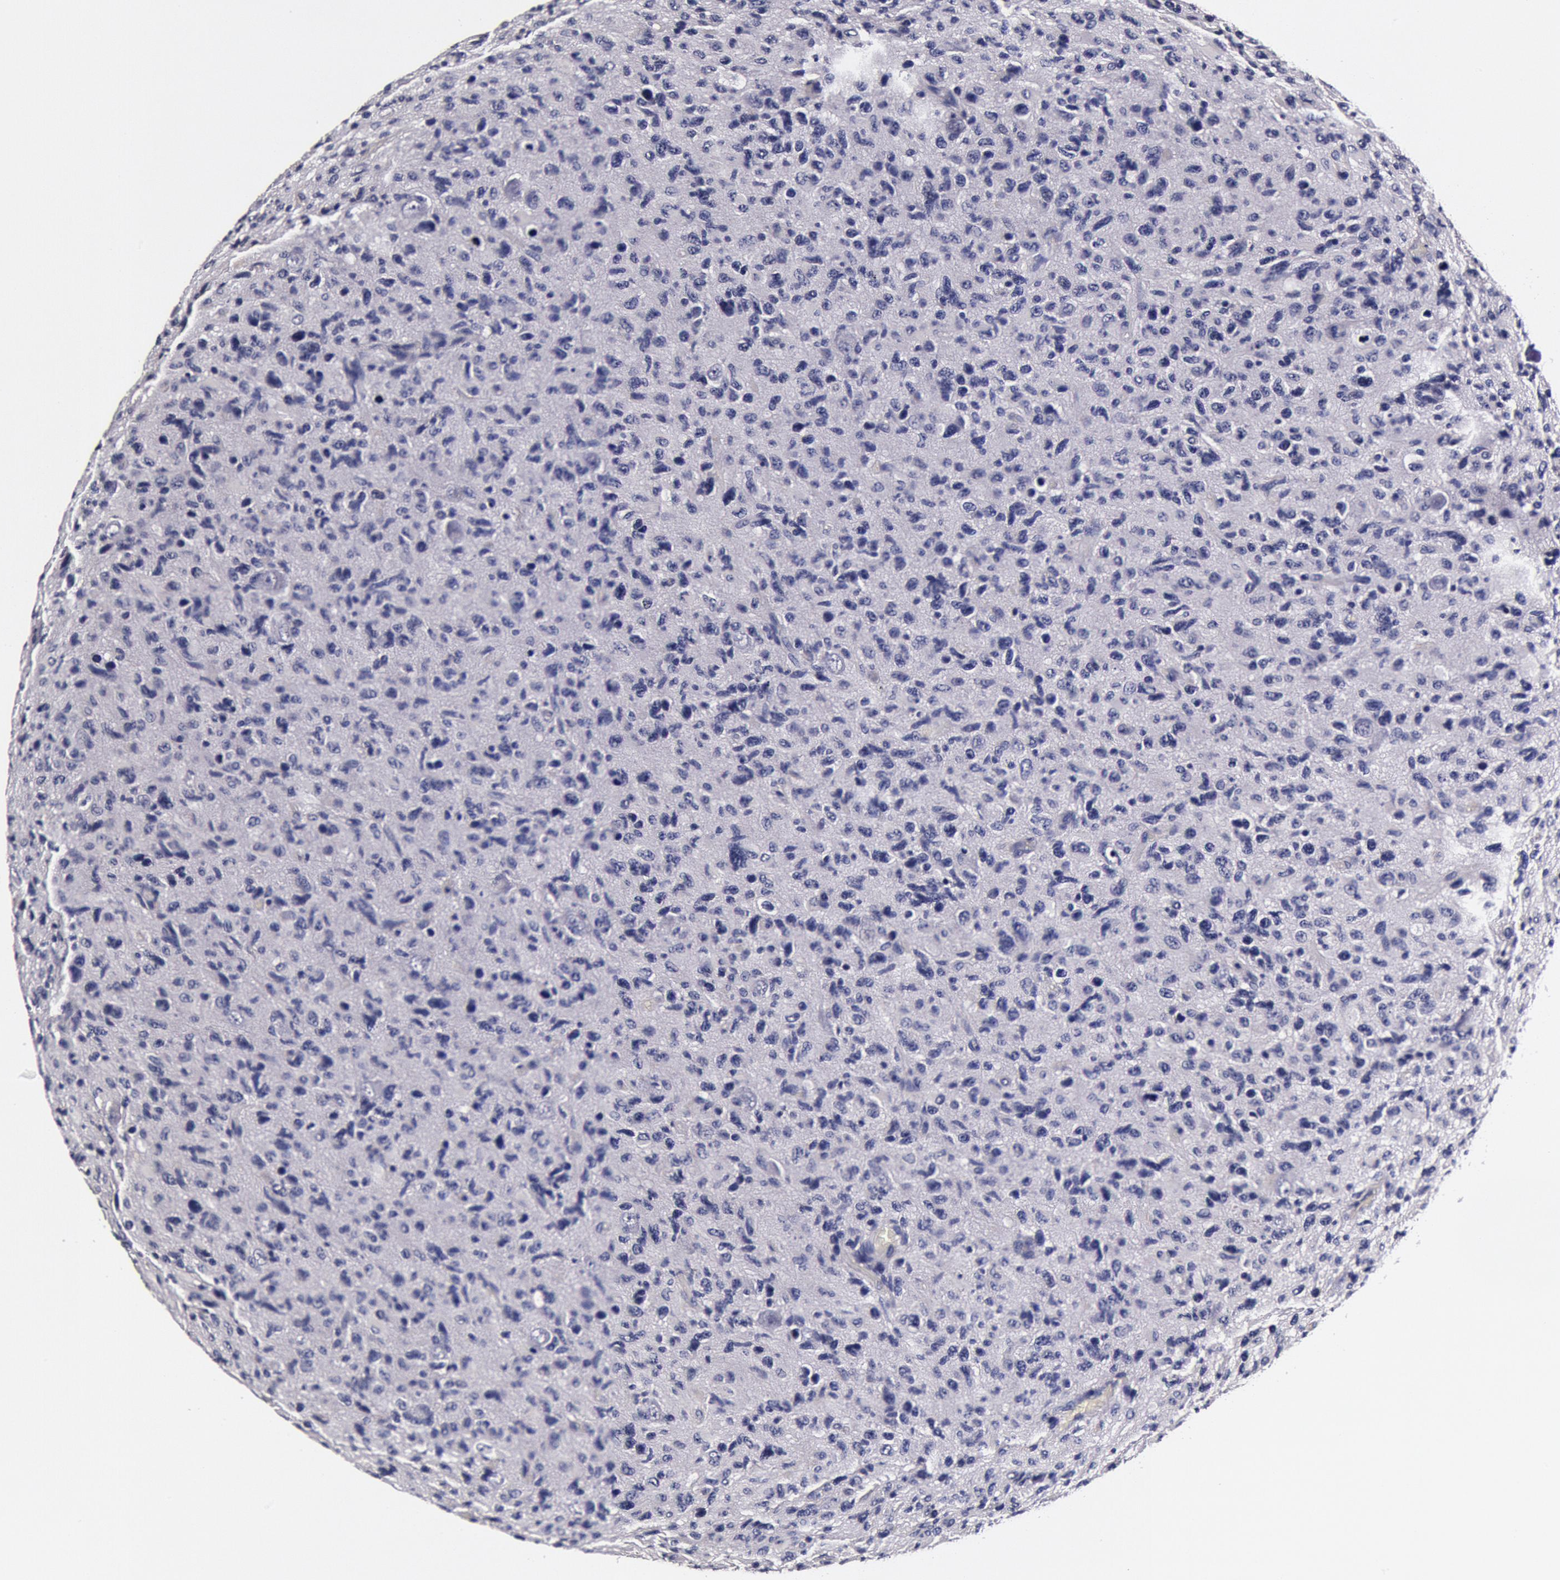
{"staining": {"intensity": "negative", "quantity": "none", "location": "none"}, "tissue": "glioma", "cell_type": "Tumor cells", "image_type": "cancer", "snomed": [{"axis": "morphology", "description": "Glioma, malignant, High grade"}, {"axis": "topography", "description": "Brain"}], "caption": "Protein analysis of glioma shows no significant staining in tumor cells. (Brightfield microscopy of DAB (3,3'-diaminobenzidine) immunohistochemistry (IHC) at high magnification).", "gene": "CCDC22", "patient": {"sex": "female", "age": 60}}